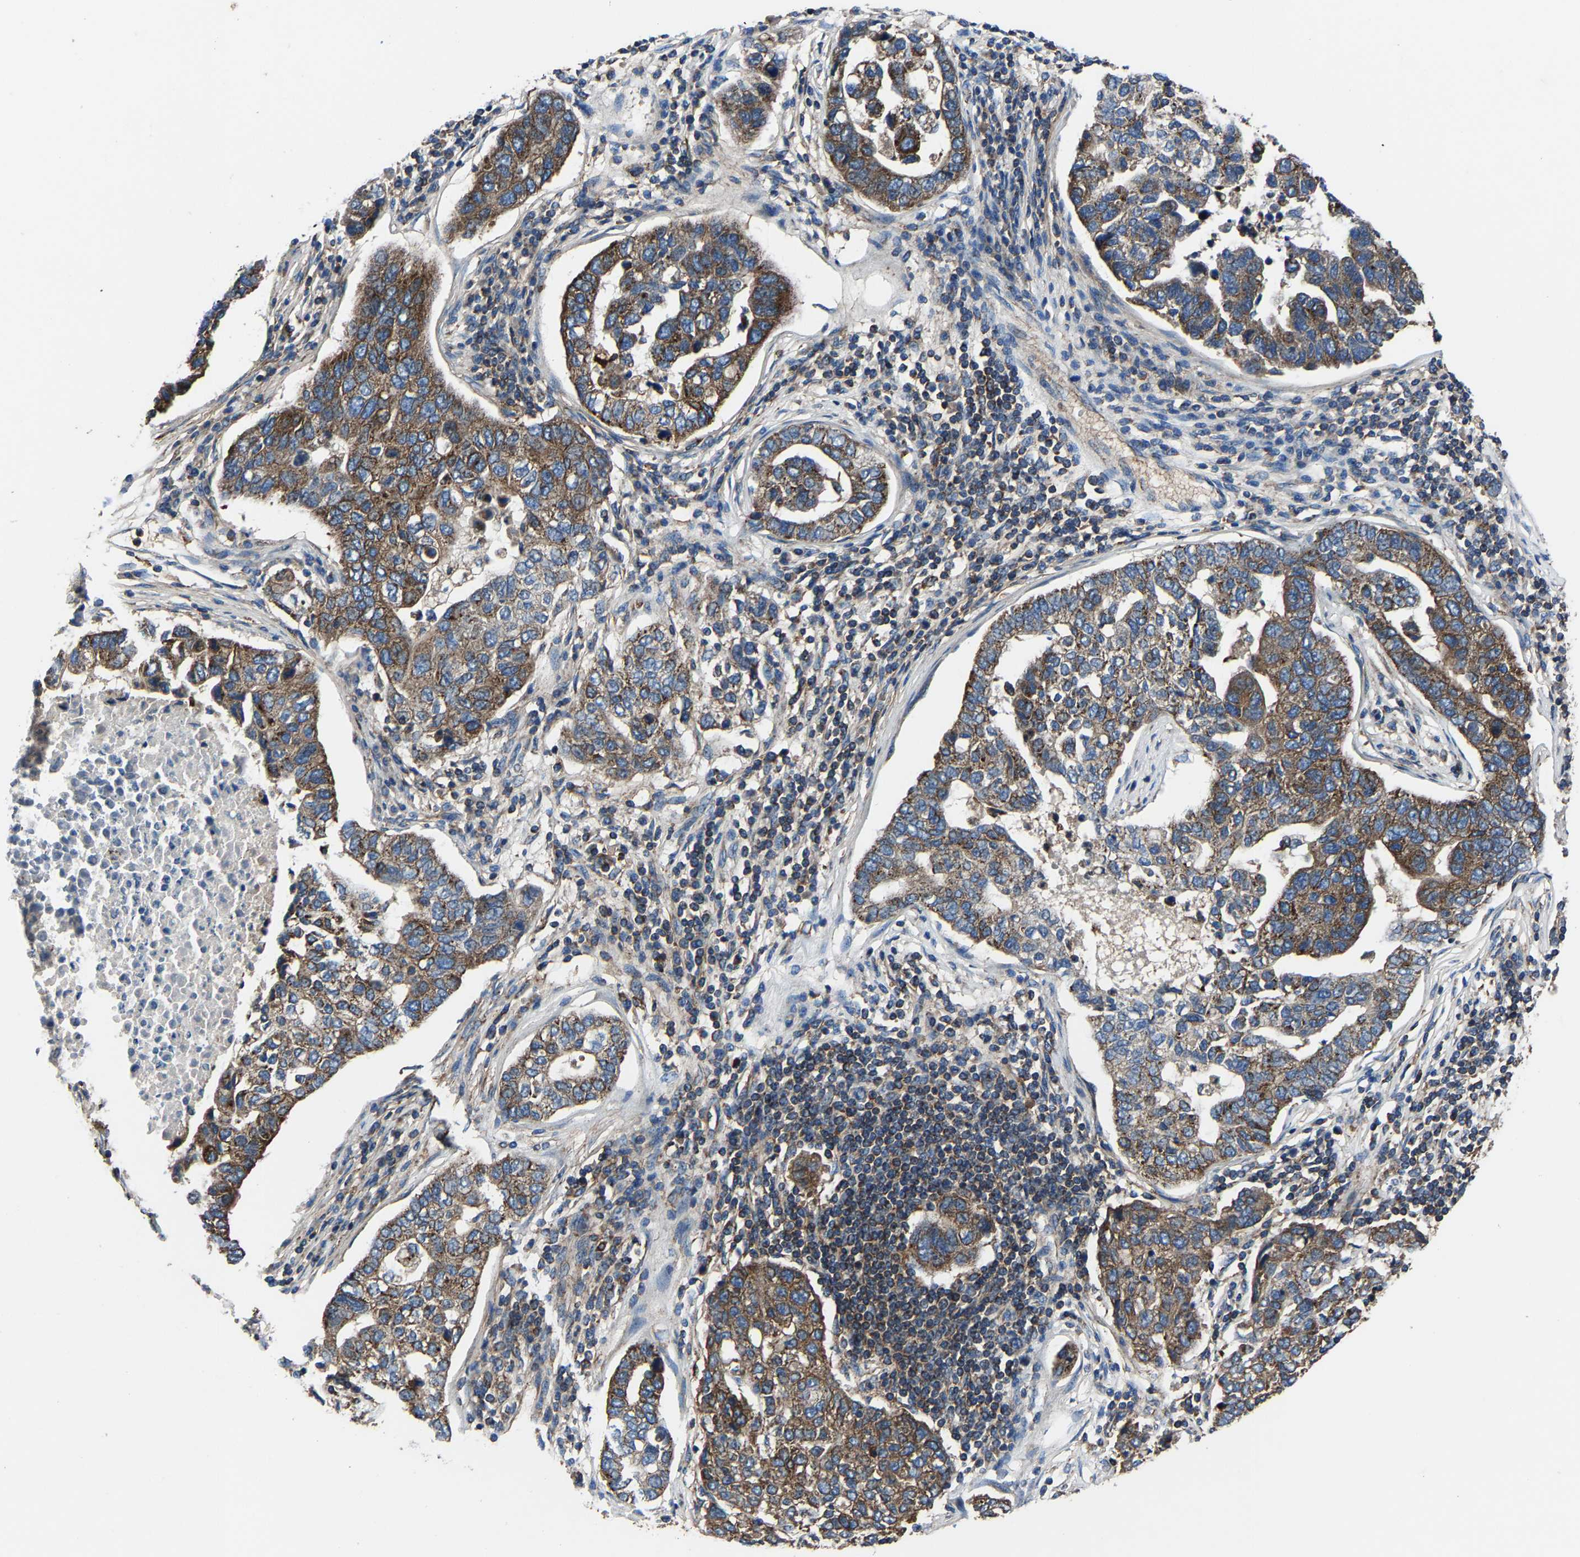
{"staining": {"intensity": "moderate", "quantity": ">75%", "location": "cytoplasmic/membranous"}, "tissue": "pancreatic cancer", "cell_type": "Tumor cells", "image_type": "cancer", "snomed": [{"axis": "morphology", "description": "Adenocarcinoma, NOS"}, {"axis": "topography", "description": "Pancreas"}], "caption": "Immunohistochemical staining of pancreatic cancer demonstrates moderate cytoplasmic/membranous protein staining in approximately >75% of tumor cells. The protein is stained brown, and the nuclei are stained in blue (DAB IHC with brightfield microscopy, high magnification).", "gene": "KIAA1958", "patient": {"sex": "female", "age": 61}}